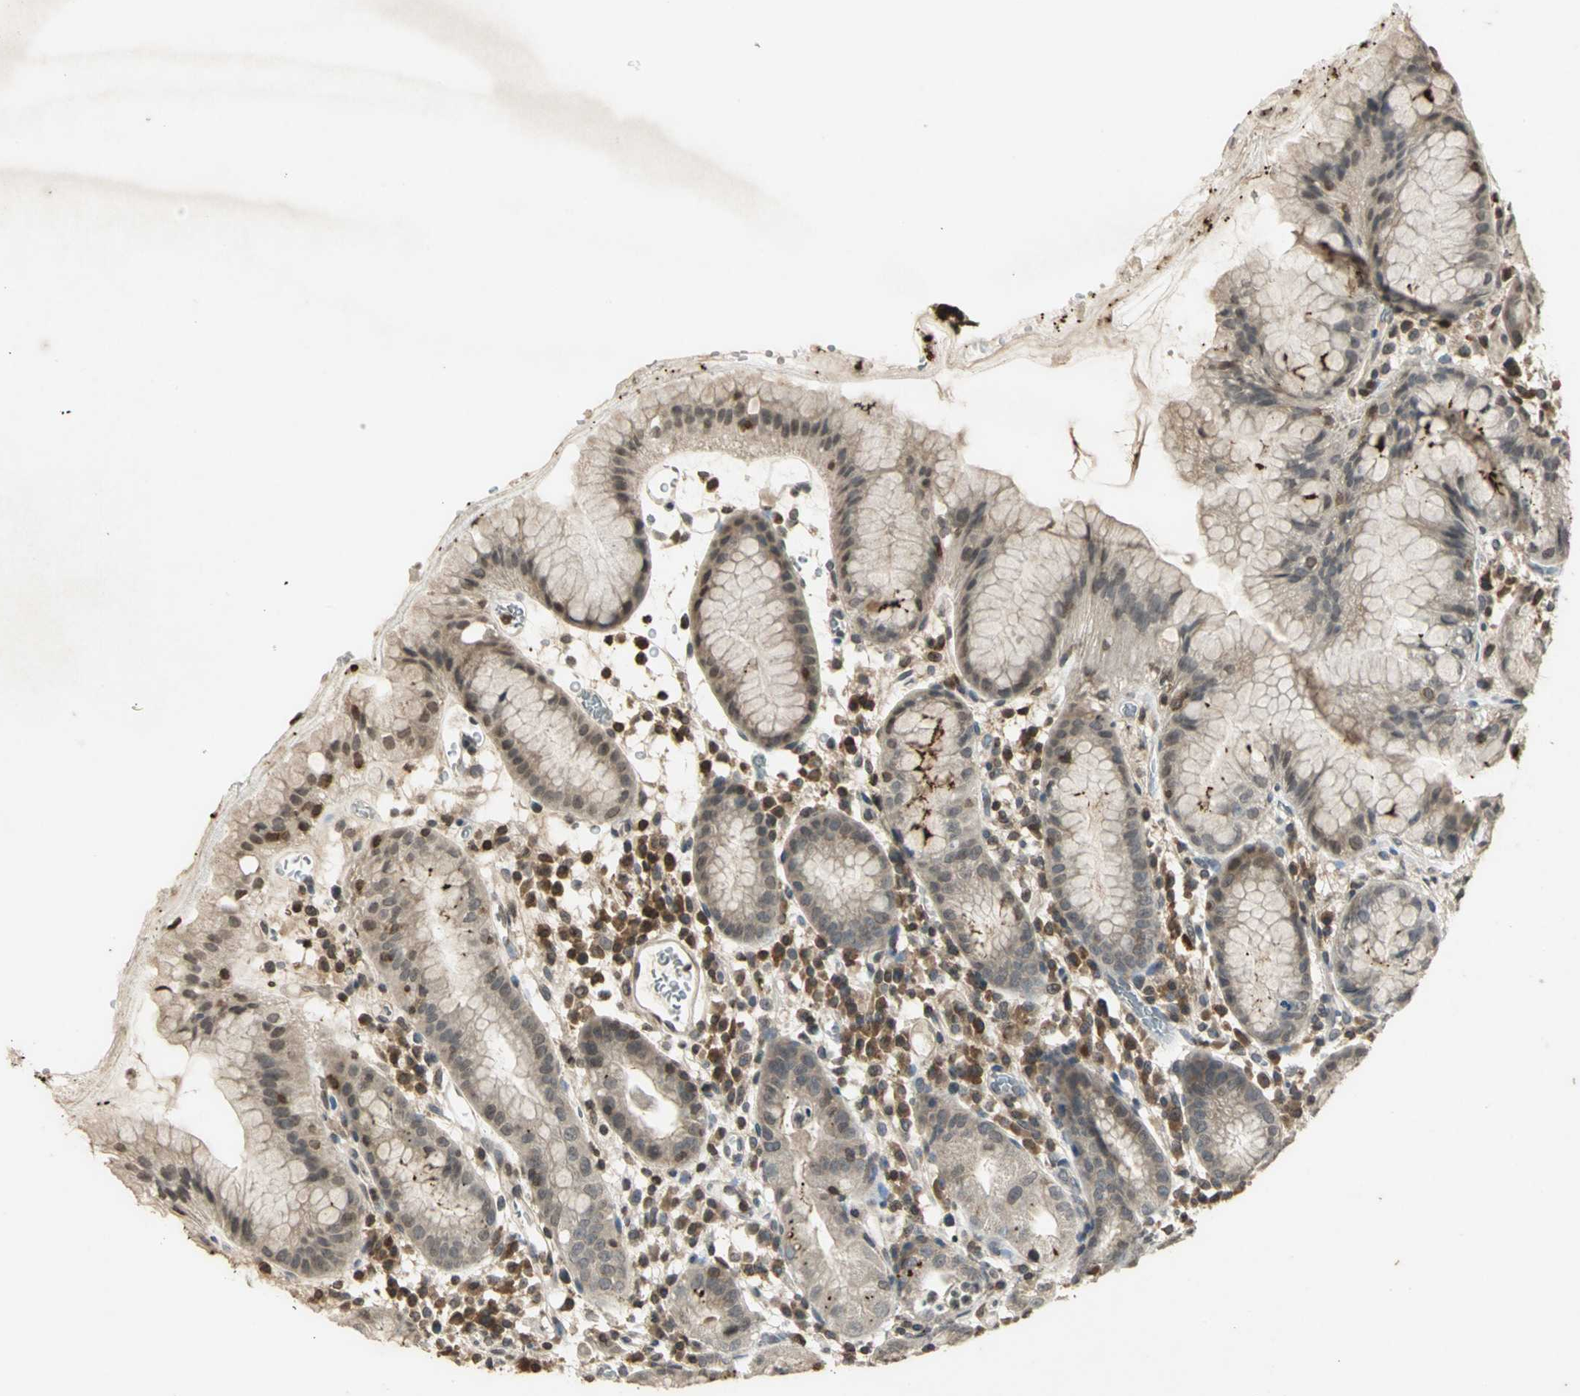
{"staining": {"intensity": "negative", "quantity": "none", "location": "none"}, "tissue": "stomach", "cell_type": "Glandular cells", "image_type": "normal", "snomed": [{"axis": "morphology", "description": "Normal tissue, NOS"}, {"axis": "topography", "description": "Stomach"}, {"axis": "topography", "description": "Stomach, lower"}], "caption": "High power microscopy micrograph of an IHC micrograph of unremarkable stomach, revealing no significant positivity in glandular cells. The staining was performed using DAB to visualize the protein expression in brown, while the nuclei were stained in blue with hematoxylin (Magnification: 20x).", "gene": "IL16", "patient": {"sex": "female", "age": 75}}